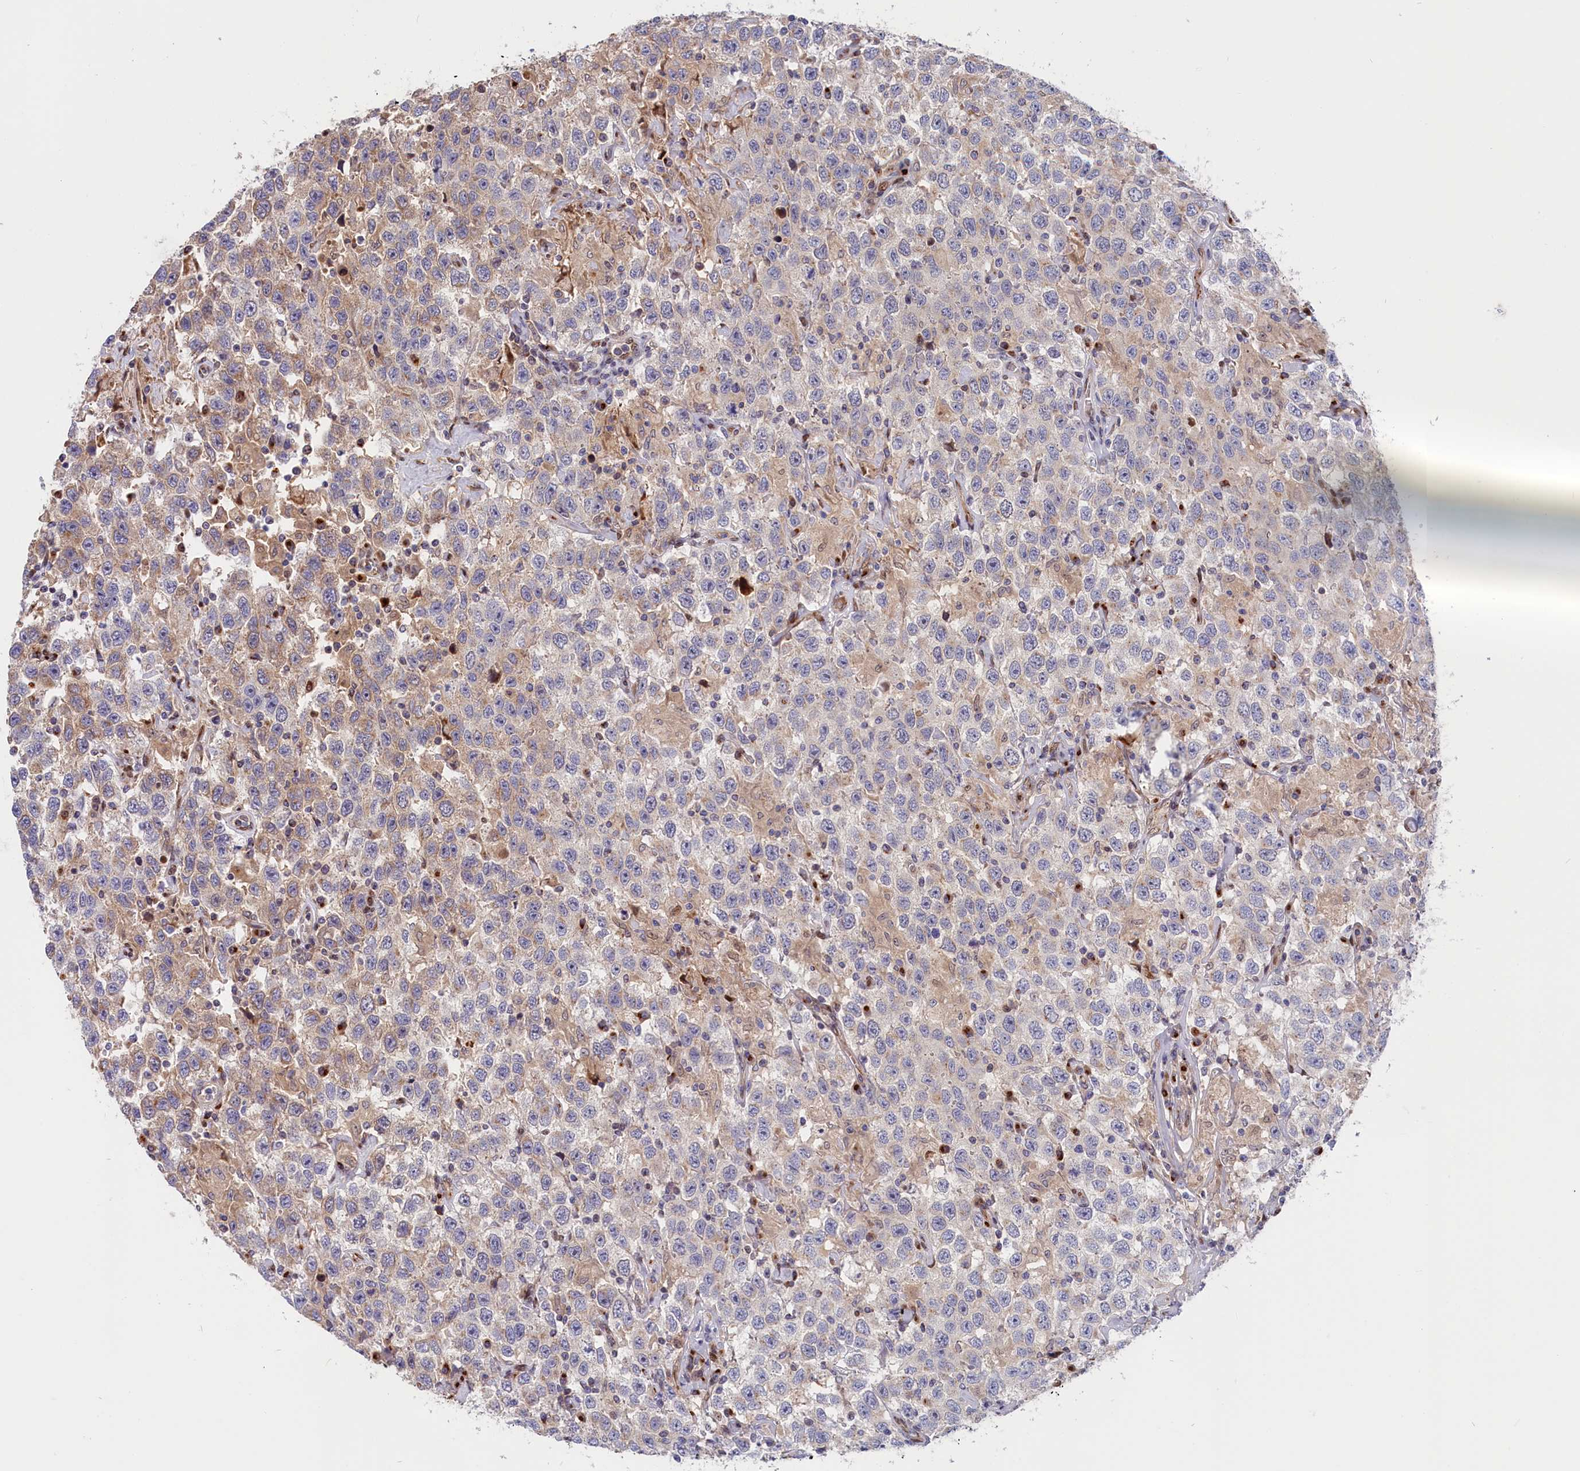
{"staining": {"intensity": "negative", "quantity": "none", "location": "none"}, "tissue": "testis cancer", "cell_type": "Tumor cells", "image_type": "cancer", "snomed": [{"axis": "morphology", "description": "Seminoma, NOS"}, {"axis": "topography", "description": "Testis"}], "caption": "This is an immunohistochemistry photomicrograph of seminoma (testis). There is no positivity in tumor cells.", "gene": "CHST12", "patient": {"sex": "male", "age": 41}}